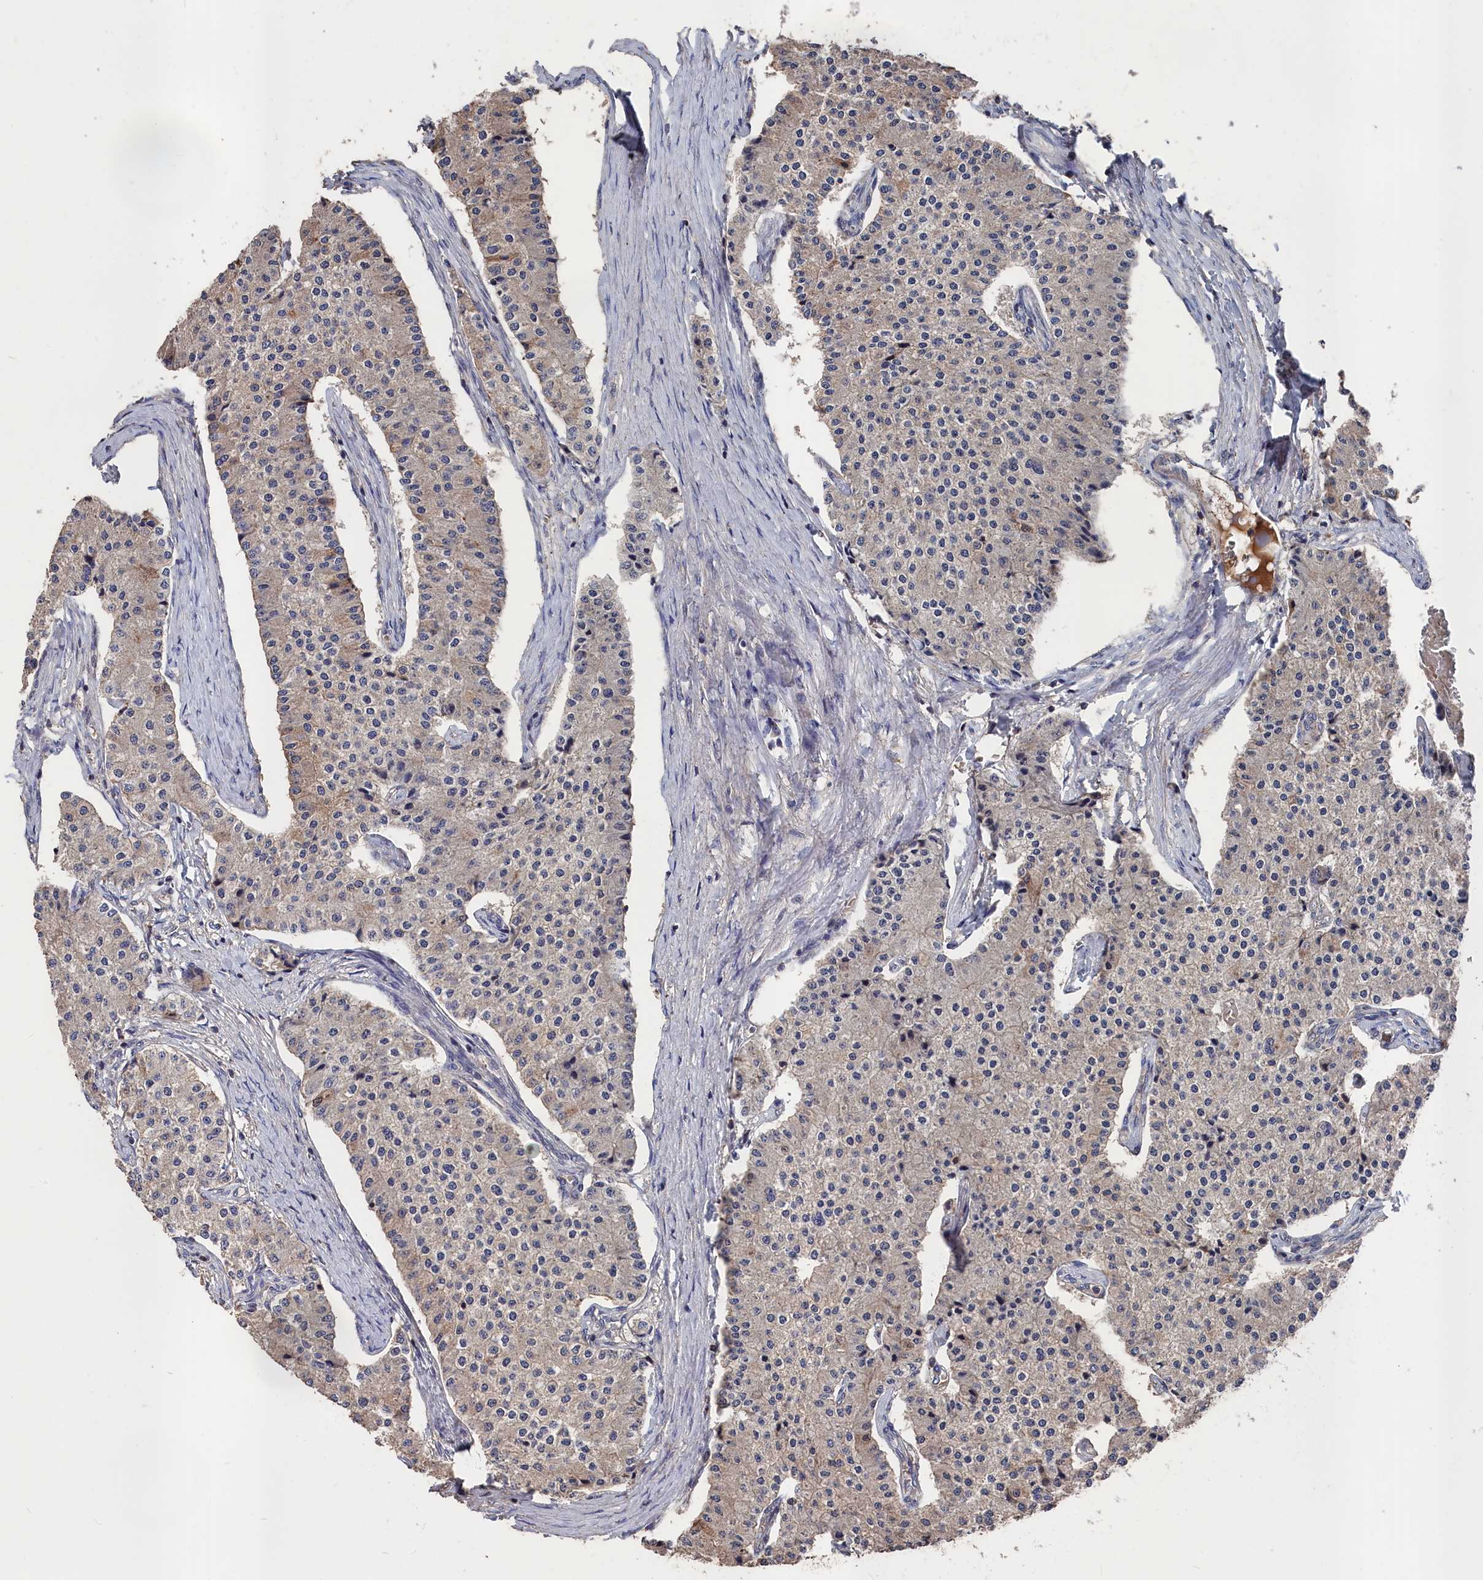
{"staining": {"intensity": "negative", "quantity": "none", "location": "none"}, "tissue": "carcinoid", "cell_type": "Tumor cells", "image_type": "cancer", "snomed": [{"axis": "morphology", "description": "Carcinoid, malignant, NOS"}, {"axis": "topography", "description": "Colon"}], "caption": "Immunohistochemical staining of human carcinoid displays no significant expression in tumor cells.", "gene": "RMI2", "patient": {"sex": "female", "age": 52}}